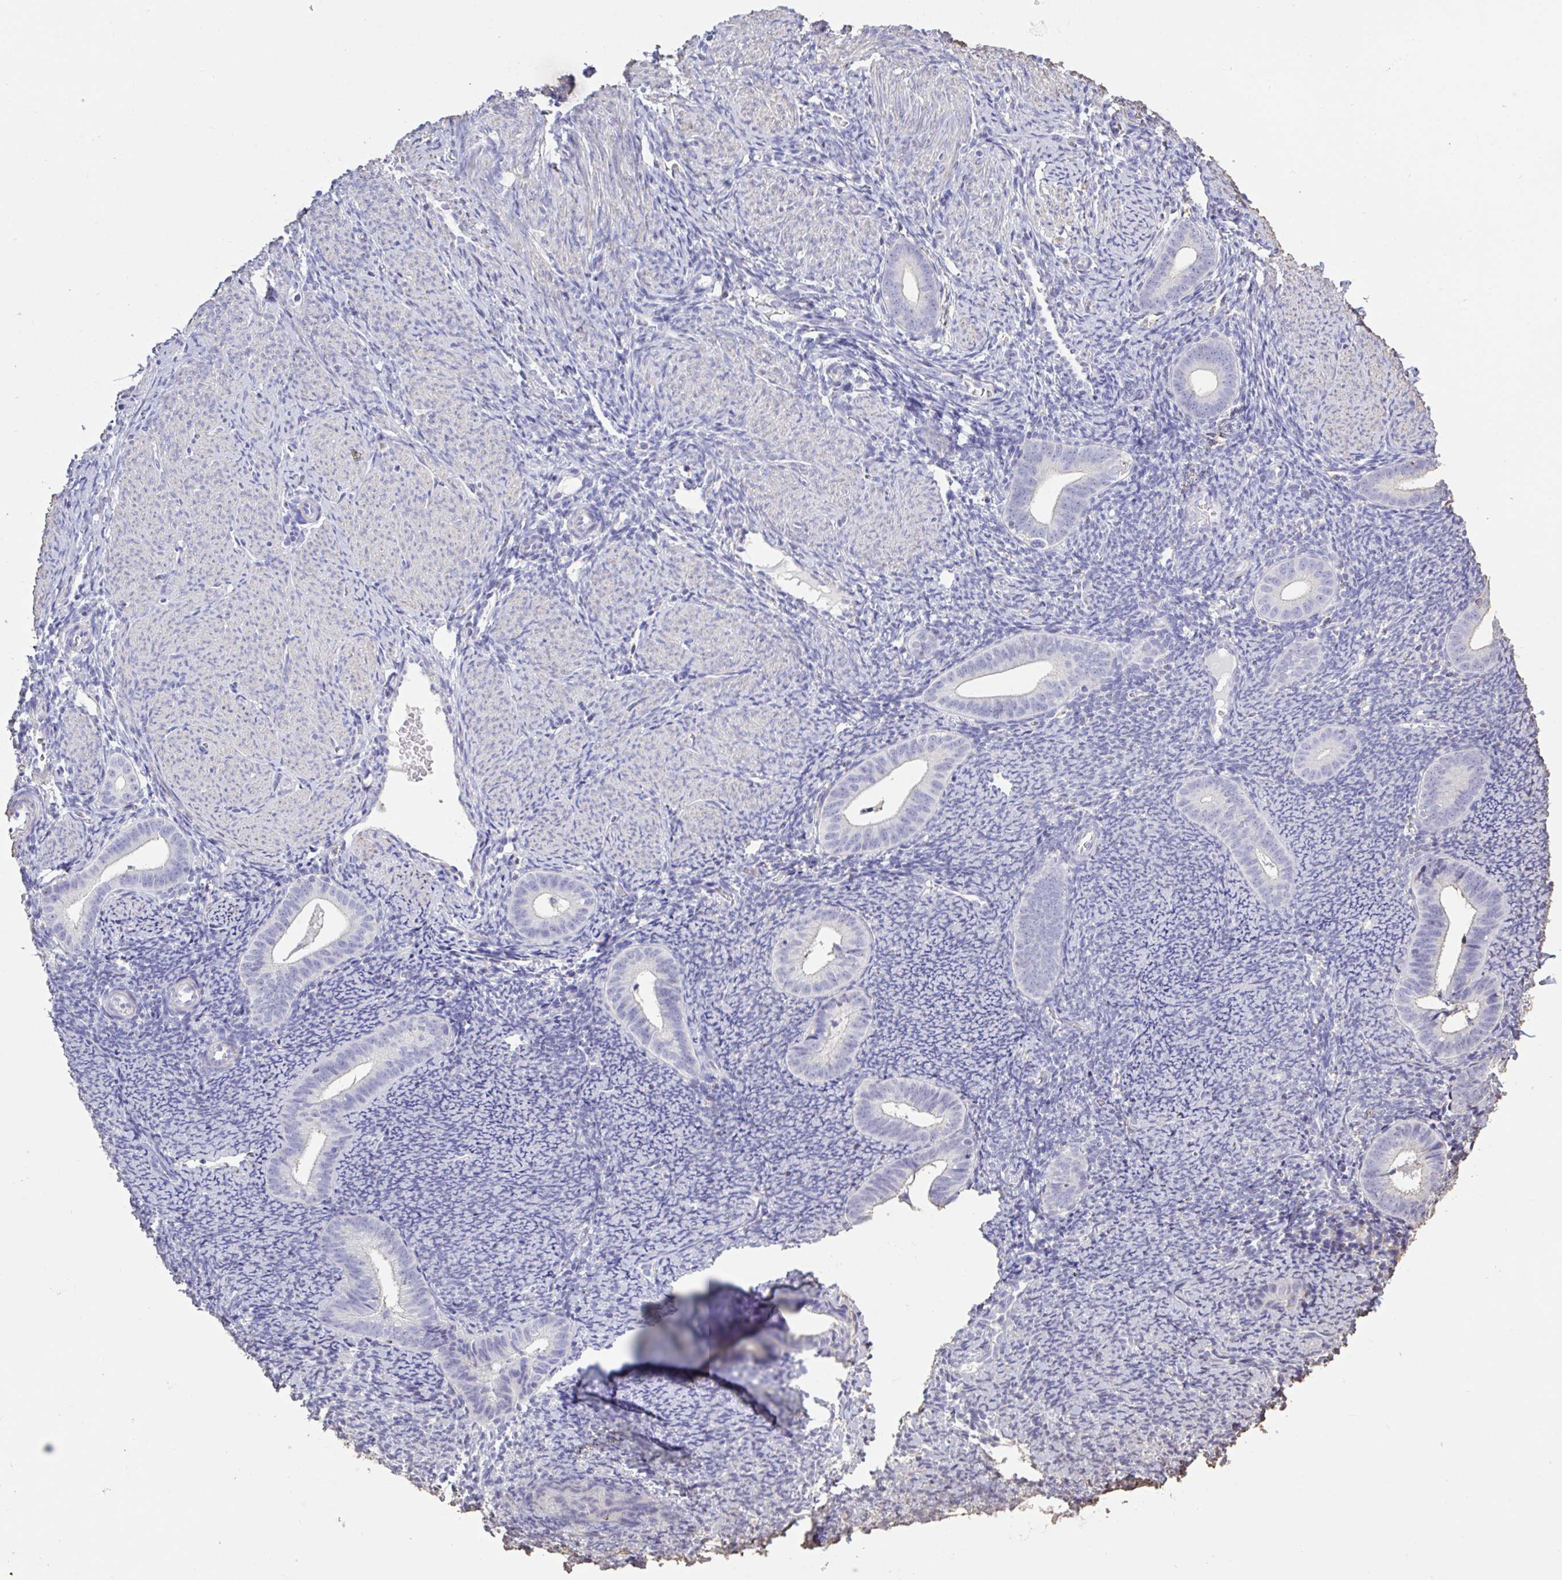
{"staining": {"intensity": "negative", "quantity": "none", "location": "none"}, "tissue": "endometrium", "cell_type": "Cells in endometrial stroma", "image_type": "normal", "snomed": [{"axis": "morphology", "description": "Normal tissue, NOS"}, {"axis": "topography", "description": "Endometrium"}], "caption": "A photomicrograph of endometrium stained for a protein reveals no brown staining in cells in endometrial stroma.", "gene": "IL23R", "patient": {"sex": "female", "age": 39}}